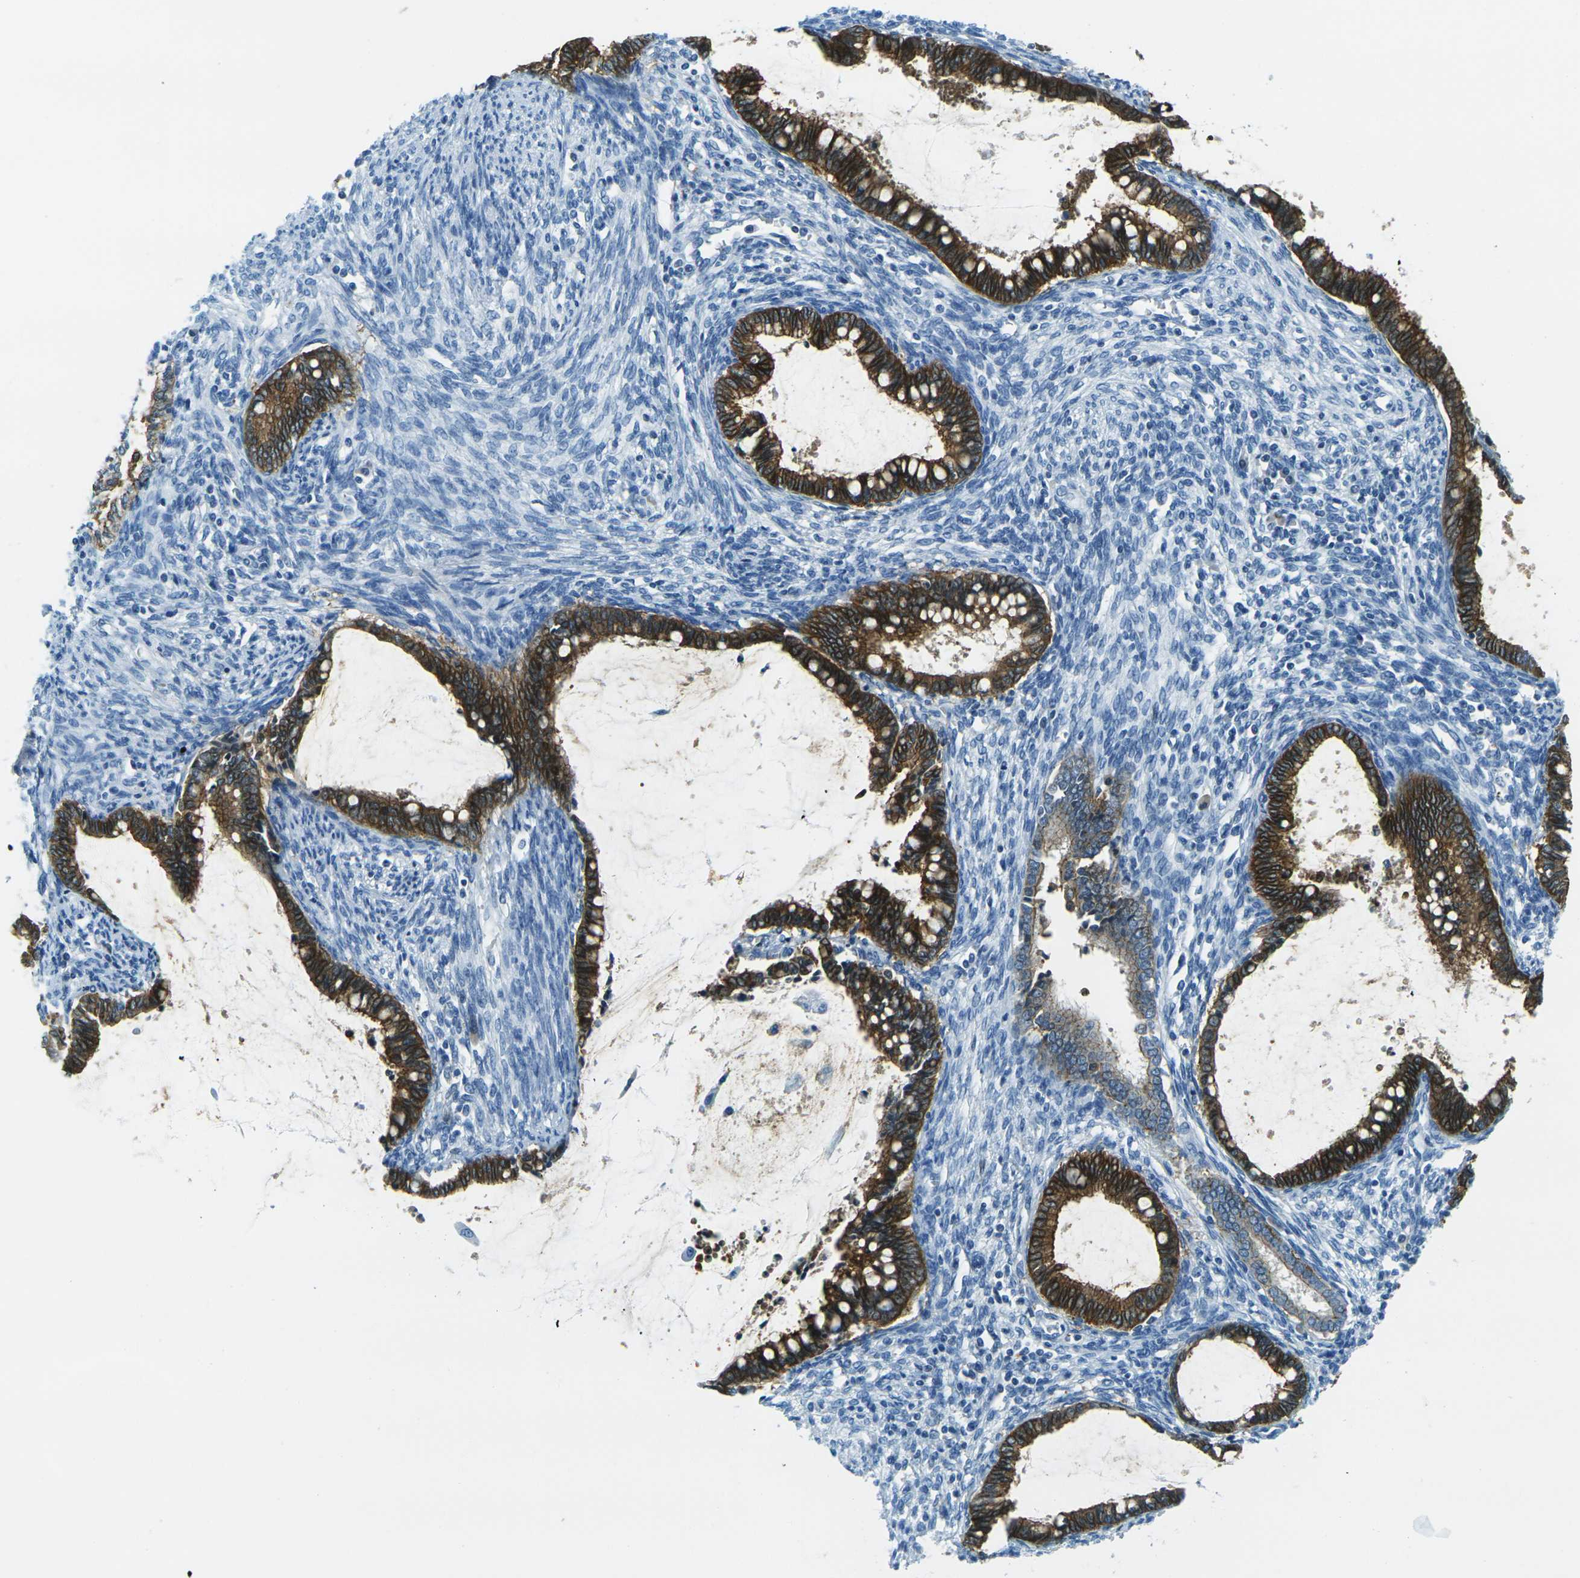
{"staining": {"intensity": "strong", "quantity": ">75%", "location": "cytoplasmic/membranous"}, "tissue": "cervical cancer", "cell_type": "Tumor cells", "image_type": "cancer", "snomed": [{"axis": "morphology", "description": "Adenocarcinoma, NOS"}, {"axis": "topography", "description": "Cervix"}], "caption": "A brown stain highlights strong cytoplasmic/membranous expression of a protein in human cervical cancer tumor cells.", "gene": "OCLN", "patient": {"sex": "female", "age": 44}}